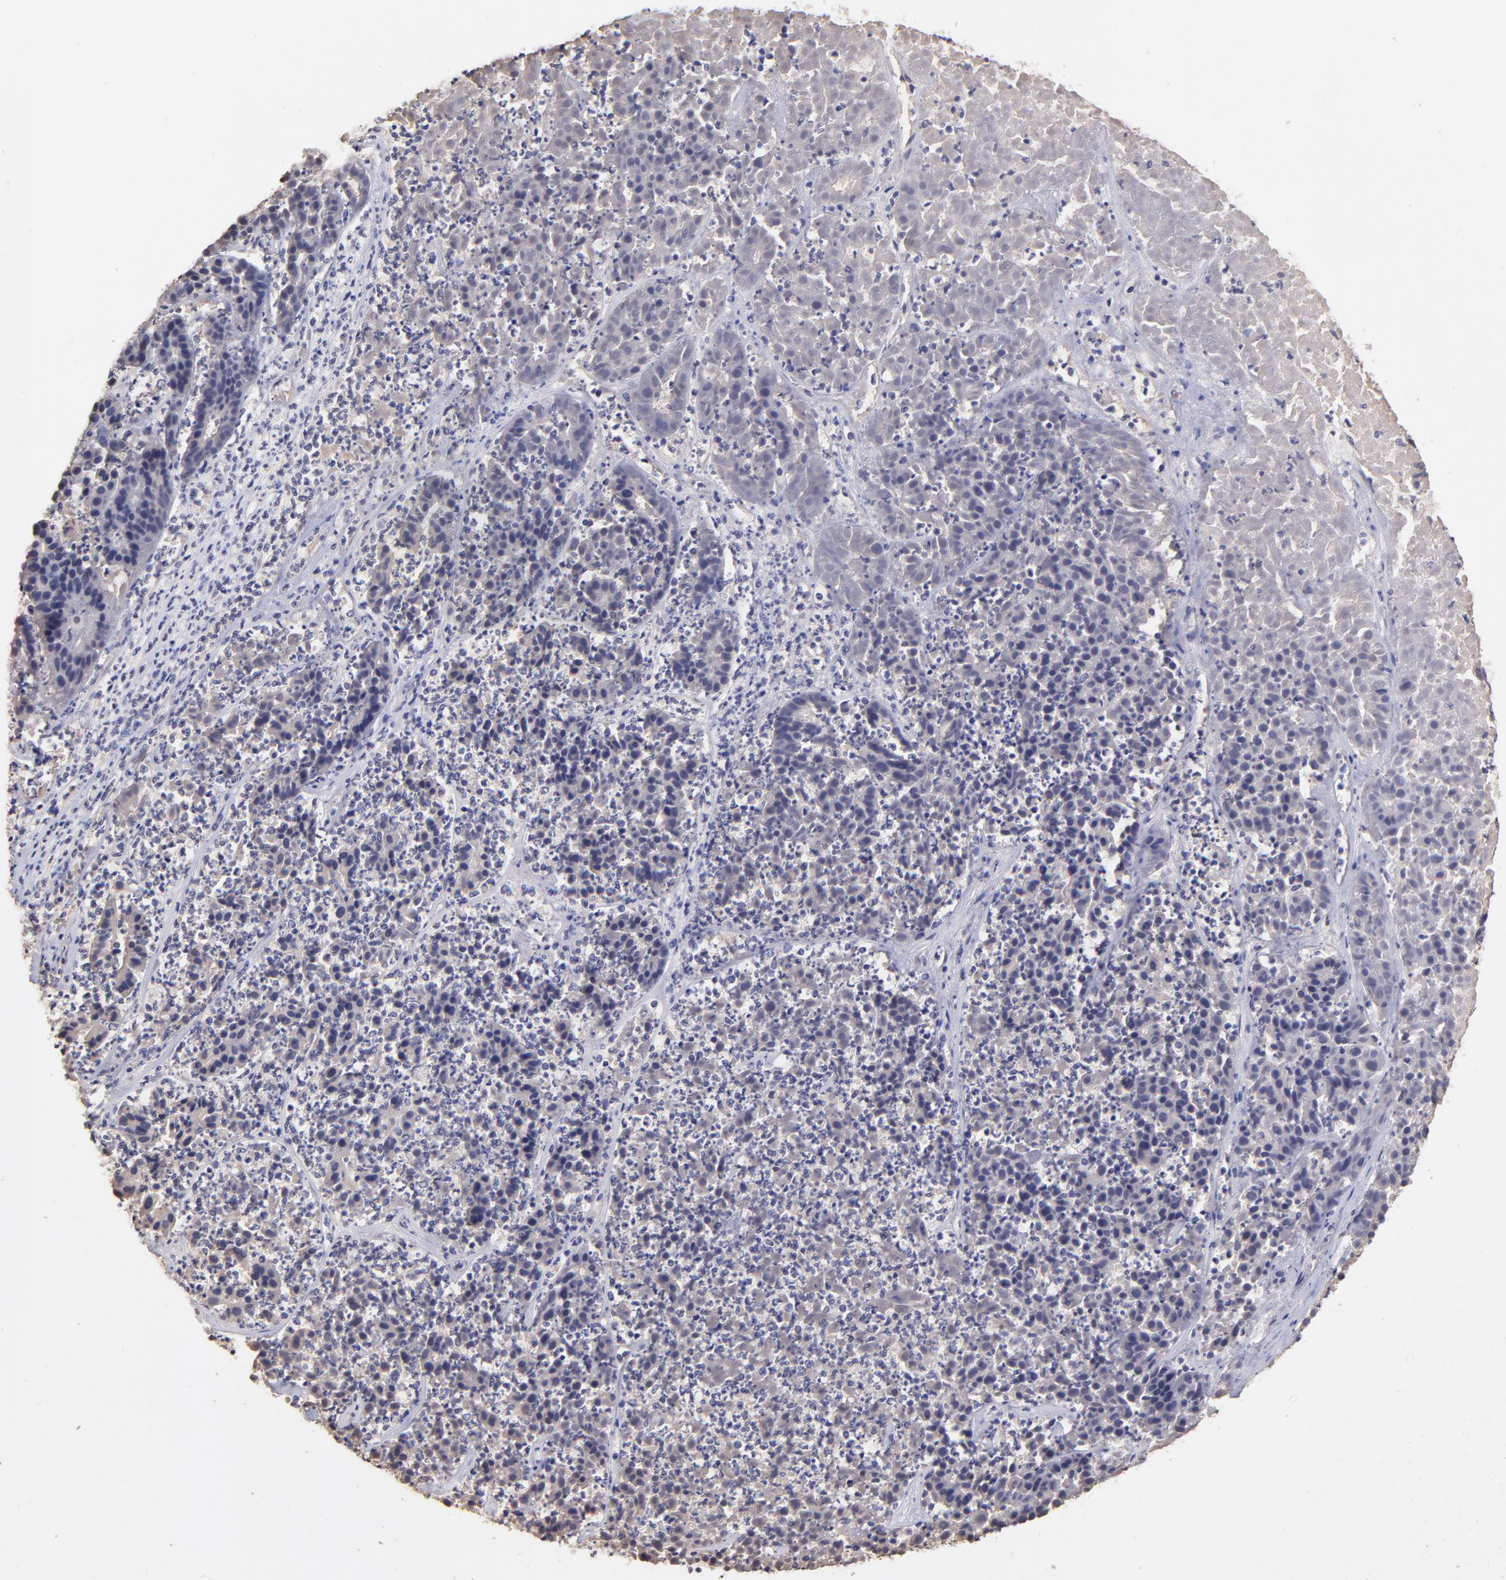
{"staining": {"intensity": "negative", "quantity": "none", "location": "none"}, "tissue": "pancreatic cancer", "cell_type": "Tumor cells", "image_type": "cancer", "snomed": [{"axis": "morphology", "description": "Adenocarcinoma, NOS"}, {"axis": "topography", "description": "Pancreas"}], "caption": "This micrograph is of pancreatic cancer stained with immunohistochemistry to label a protein in brown with the nuclei are counter-stained blue. There is no positivity in tumor cells.", "gene": "RNASEL", "patient": {"sex": "male", "age": 50}}